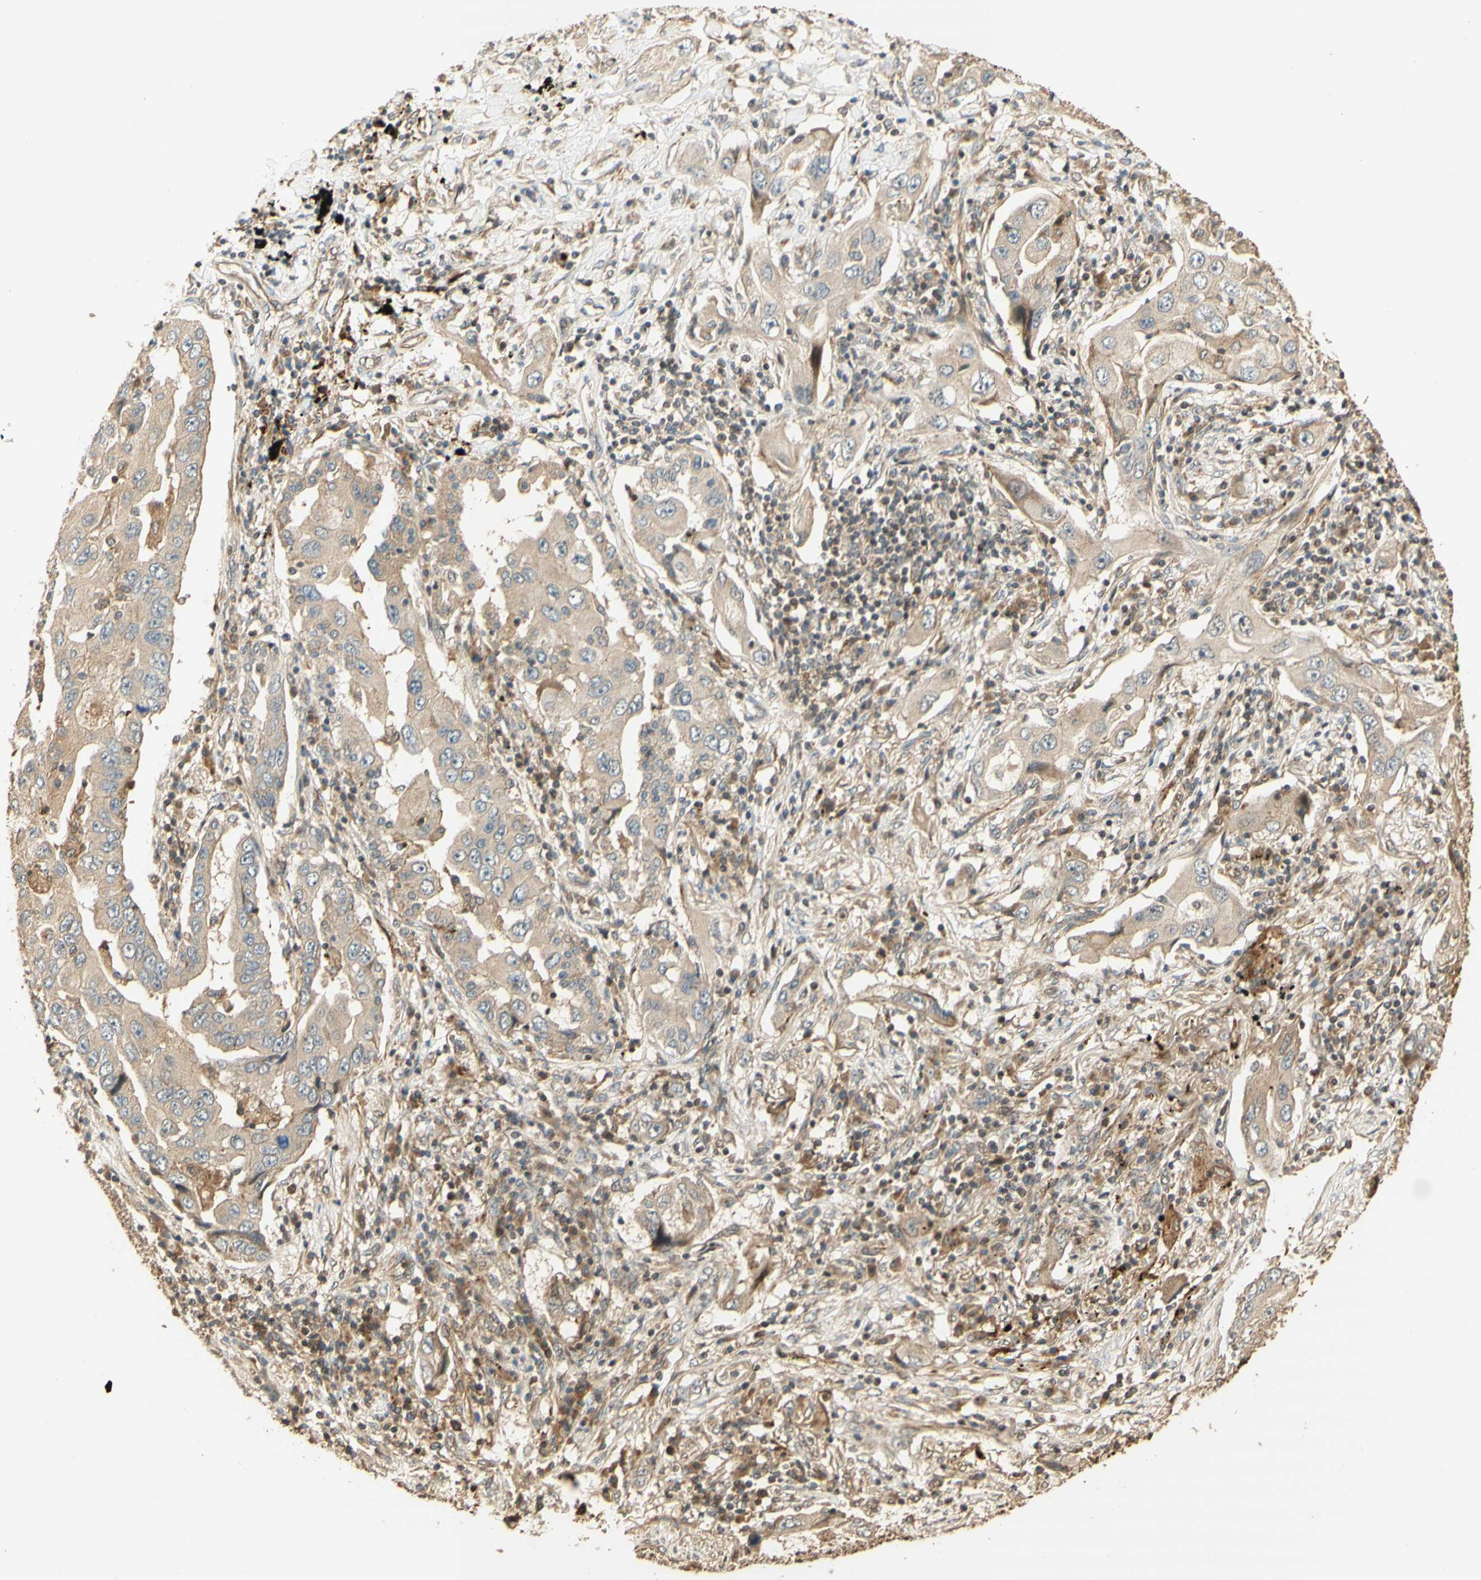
{"staining": {"intensity": "weak", "quantity": ">75%", "location": "cytoplasmic/membranous"}, "tissue": "lung cancer", "cell_type": "Tumor cells", "image_type": "cancer", "snomed": [{"axis": "morphology", "description": "Adenocarcinoma, NOS"}, {"axis": "topography", "description": "Lung"}], "caption": "Protein staining by immunohistochemistry (IHC) demonstrates weak cytoplasmic/membranous expression in about >75% of tumor cells in adenocarcinoma (lung). The staining is performed using DAB brown chromogen to label protein expression. The nuclei are counter-stained blue using hematoxylin.", "gene": "AGER", "patient": {"sex": "female", "age": 65}}